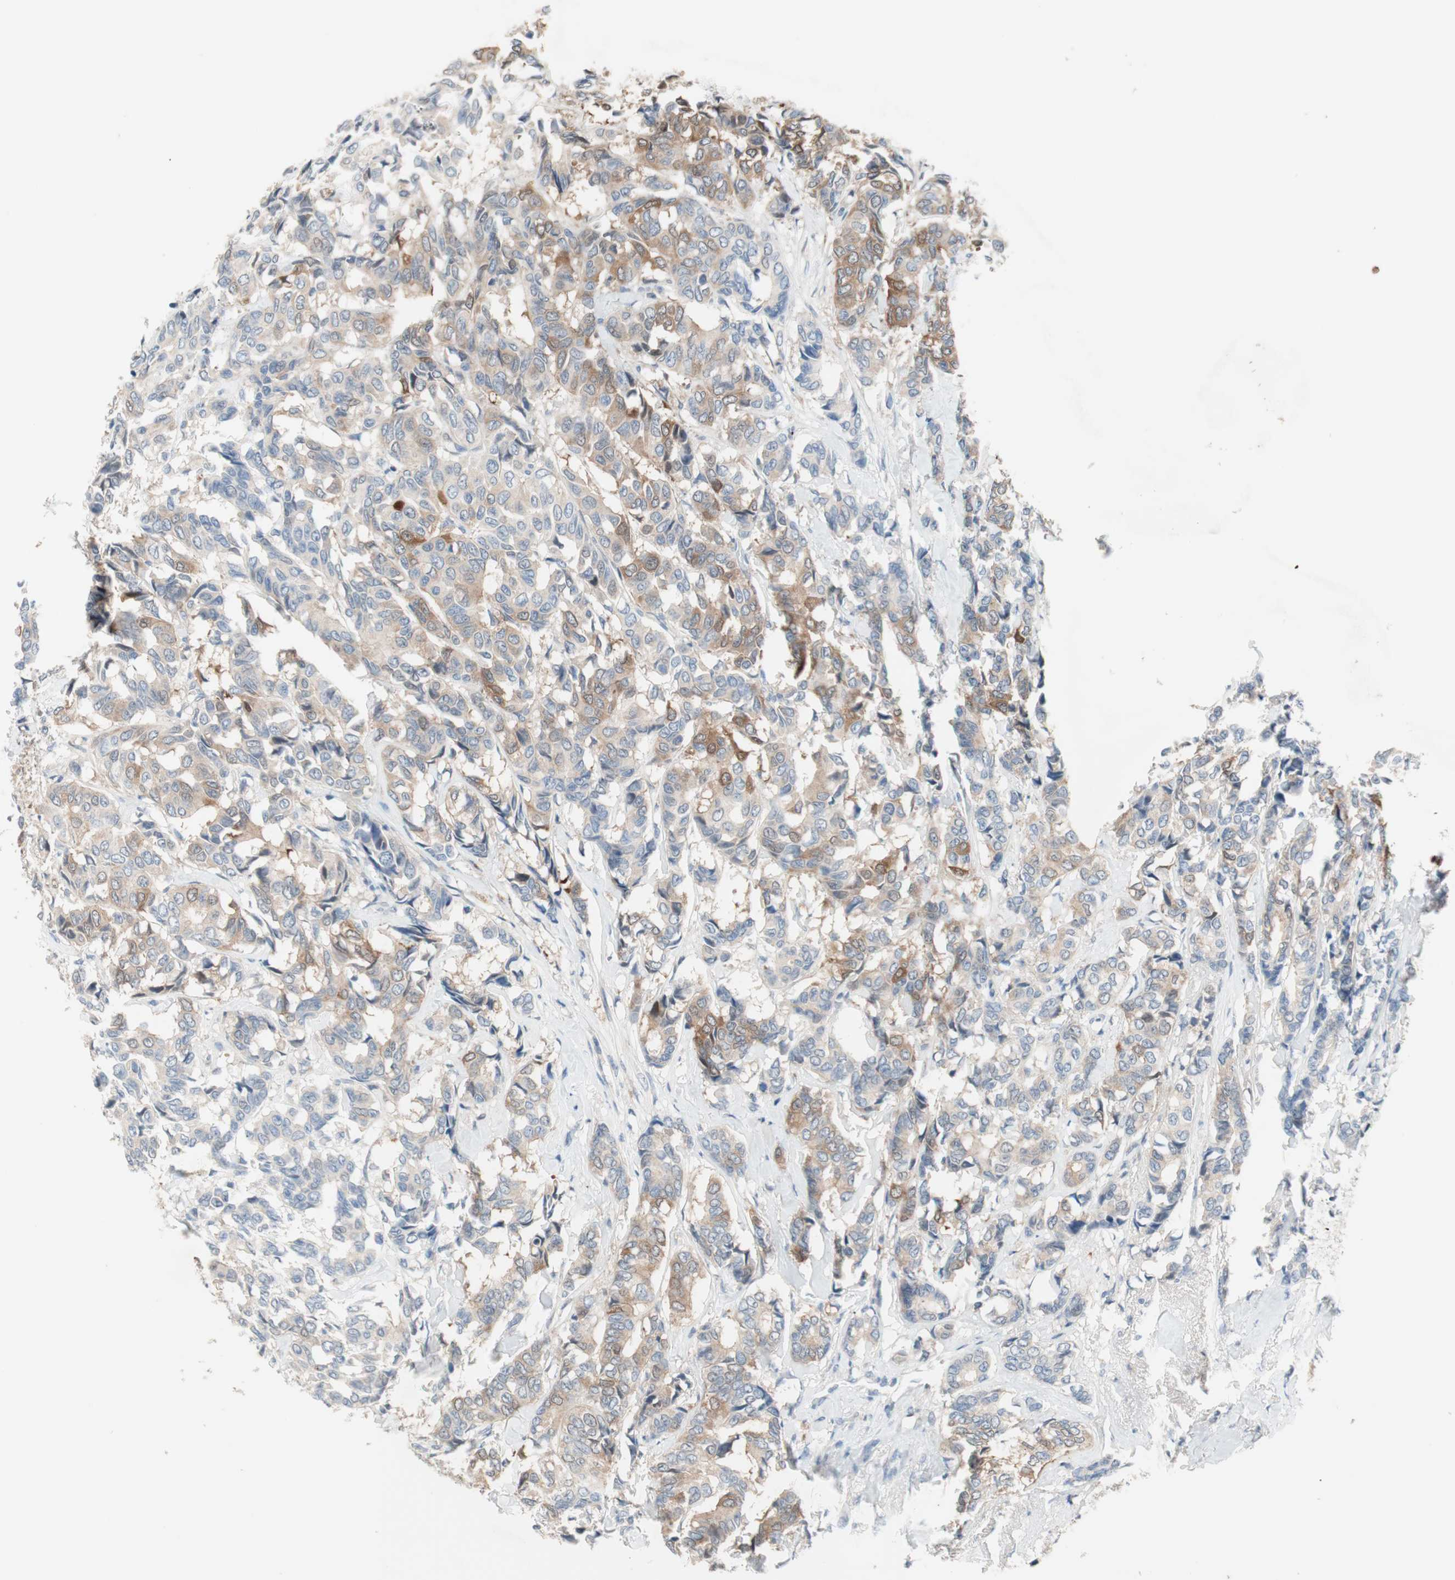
{"staining": {"intensity": "moderate", "quantity": "<25%", "location": "cytoplasmic/membranous"}, "tissue": "breast cancer", "cell_type": "Tumor cells", "image_type": "cancer", "snomed": [{"axis": "morphology", "description": "Duct carcinoma"}, {"axis": "topography", "description": "Breast"}], "caption": "A high-resolution image shows IHC staining of breast cancer, which reveals moderate cytoplasmic/membranous positivity in approximately <25% of tumor cells.", "gene": "PDZK1", "patient": {"sex": "female", "age": 87}}